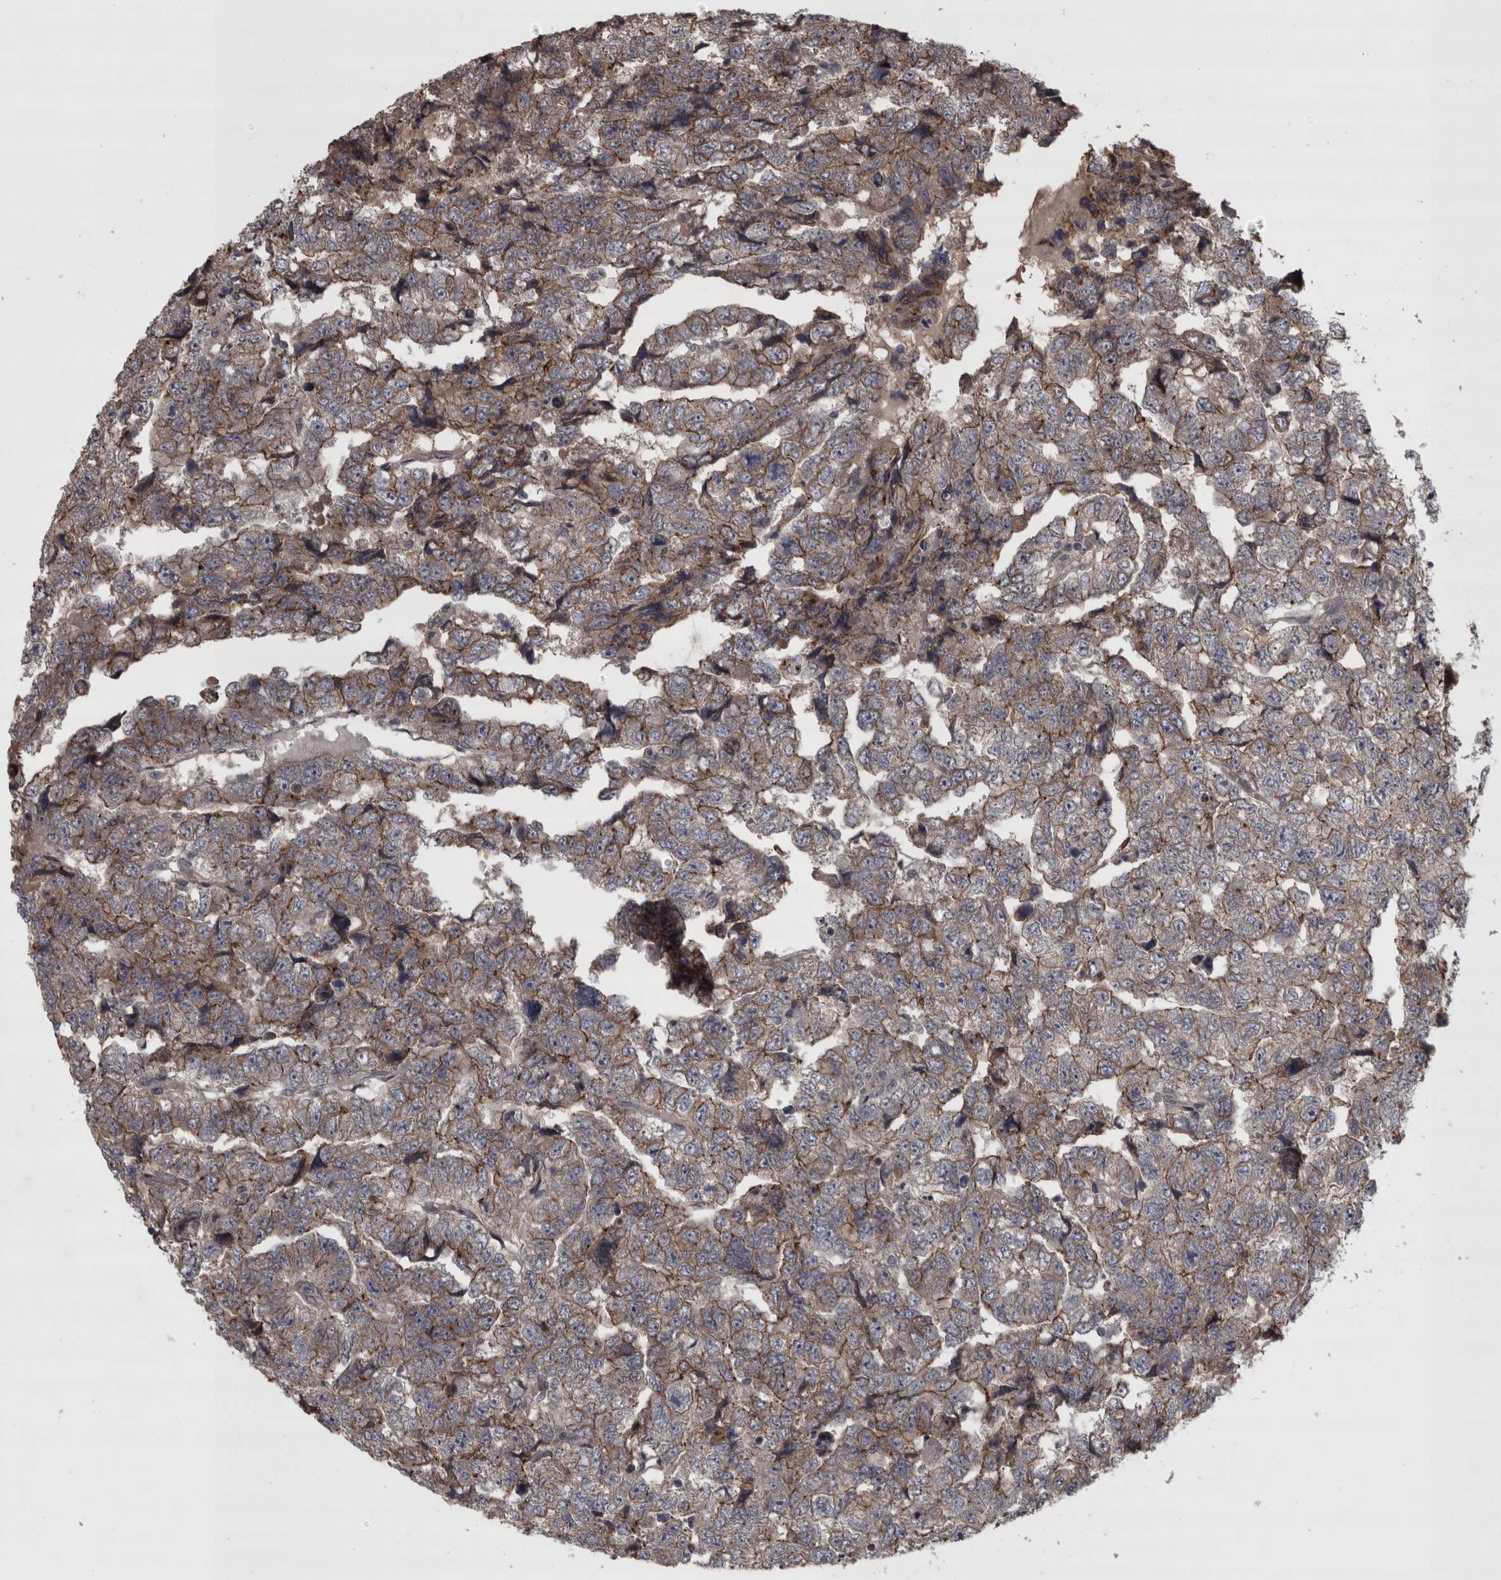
{"staining": {"intensity": "weak", "quantity": "25%-75%", "location": "cytoplasmic/membranous"}, "tissue": "testis cancer", "cell_type": "Tumor cells", "image_type": "cancer", "snomed": [{"axis": "morphology", "description": "Carcinoma, Embryonal, NOS"}, {"axis": "topography", "description": "Testis"}], "caption": "Tumor cells exhibit low levels of weak cytoplasmic/membranous positivity in approximately 25%-75% of cells in testis cancer (embryonal carcinoma). (DAB = brown stain, brightfield microscopy at high magnification).", "gene": "PCDH17", "patient": {"sex": "male", "age": 36}}